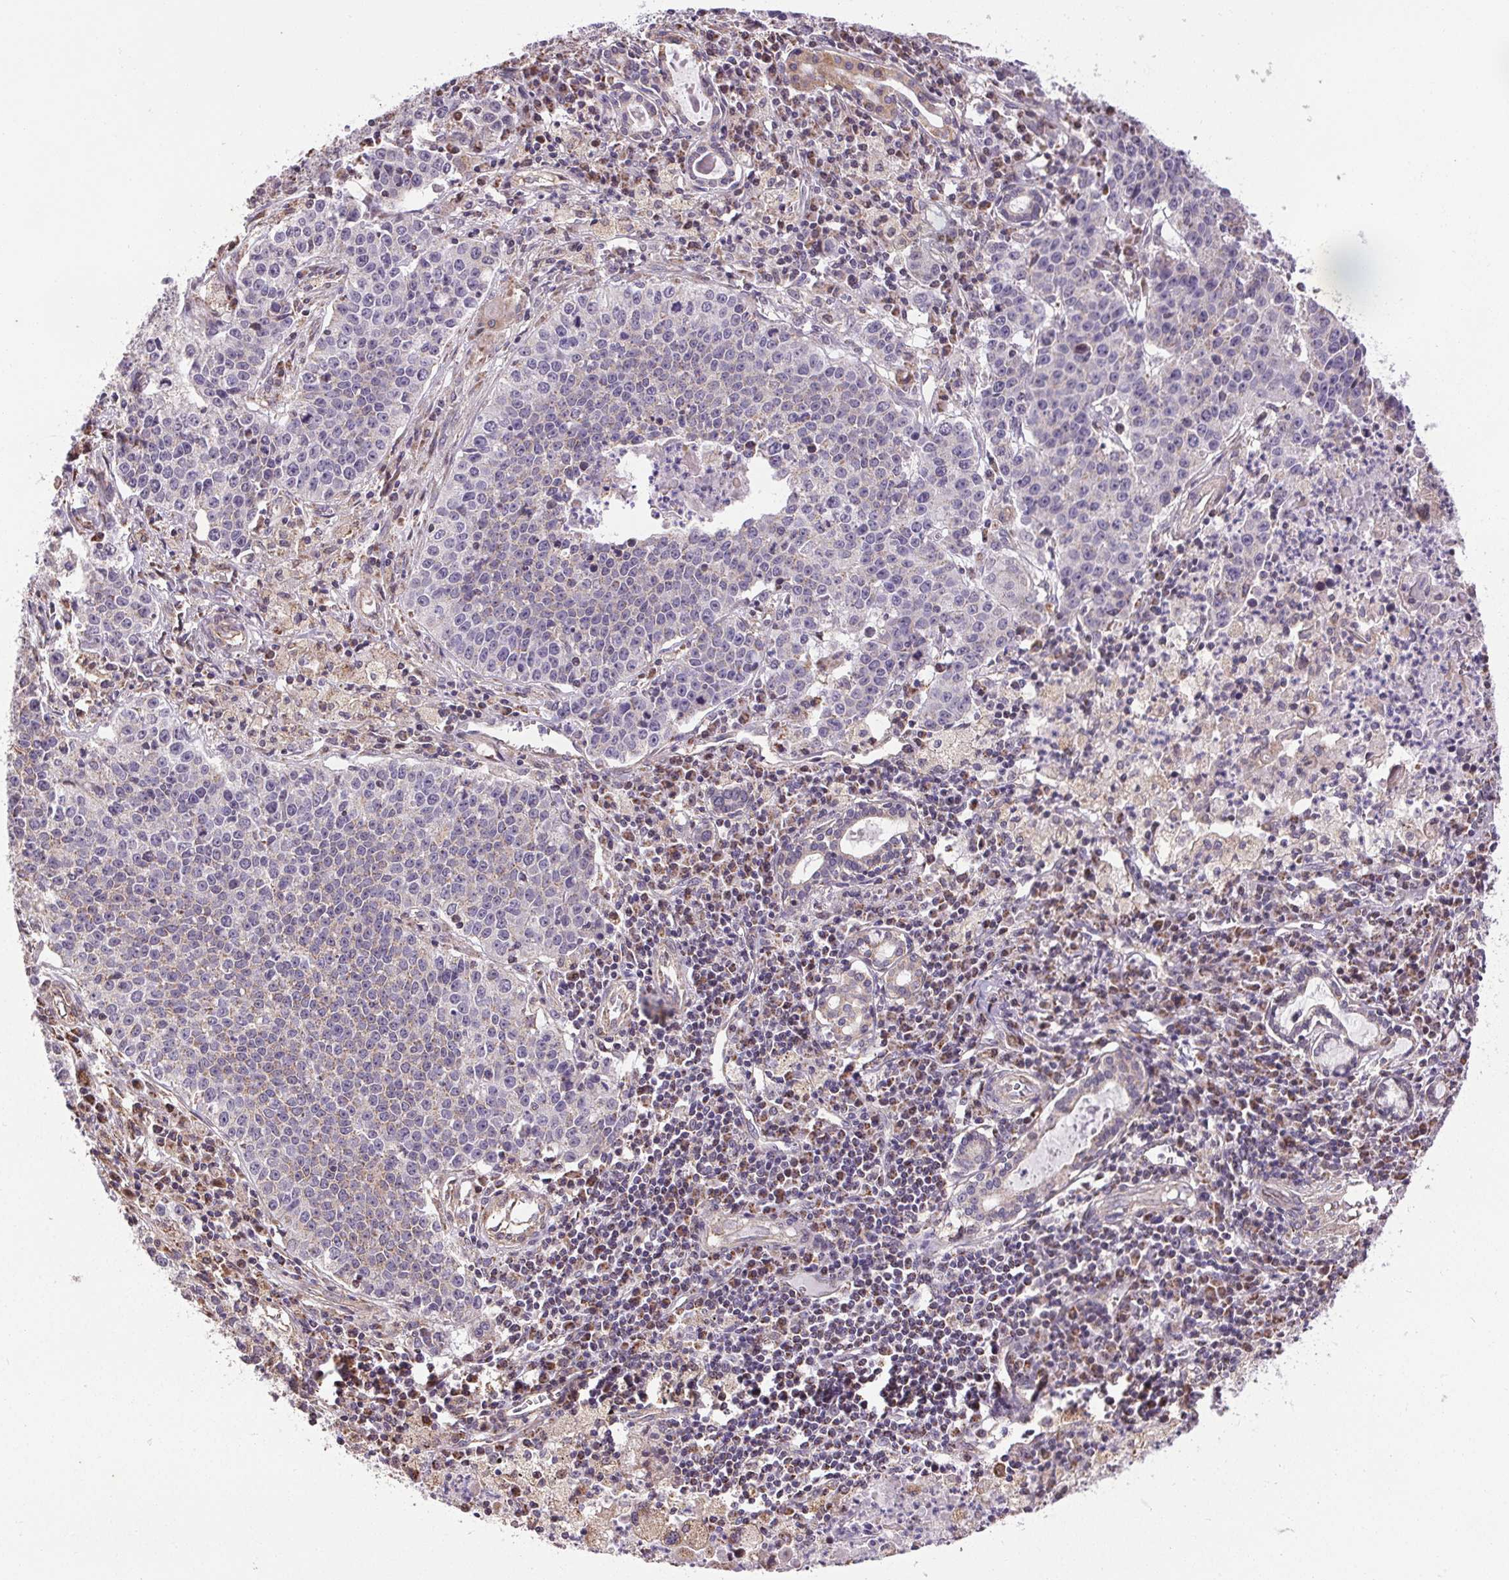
{"staining": {"intensity": "weak", "quantity": "<25%", "location": "cytoplasmic/membranous"}, "tissue": "lung cancer", "cell_type": "Tumor cells", "image_type": "cancer", "snomed": [{"axis": "morphology", "description": "Squamous cell carcinoma, NOS"}, {"axis": "morphology", "description": "Squamous cell carcinoma, metastatic, NOS"}, {"axis": "topography", "description": "Lung"}, {"axis": "topography", "description": "Pleura, NOS"}], "caption": "This is a micrograph of immunohistochemistry (IHC) staining of lung cancer, which shows no staining in tumor cells.", "gene": "ZNF548", "patient": {"sex": "male", "age": 72}}